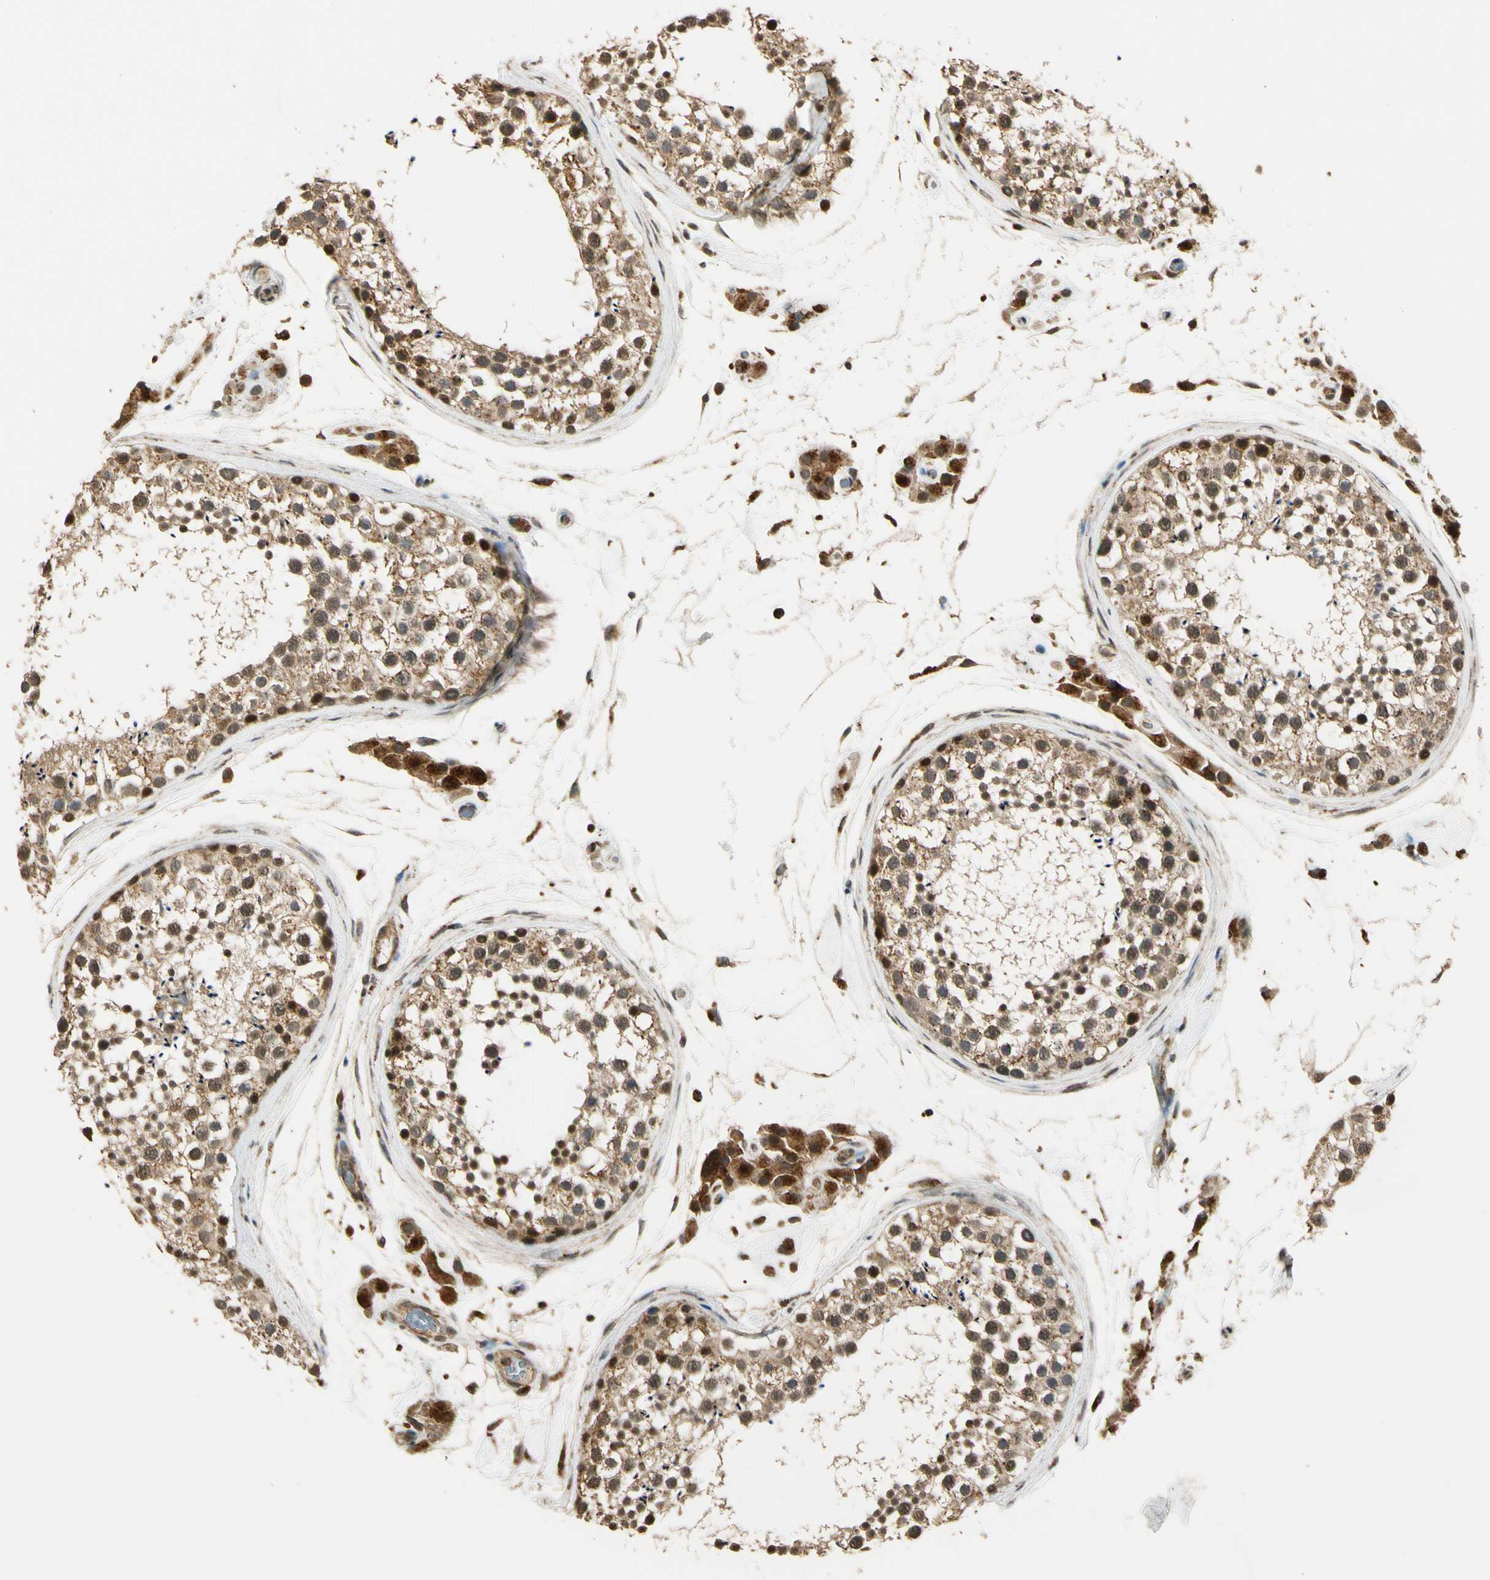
{"staining": {"intensity": "moderate", "quantity": ">75%", "location": "cytoplasmic/membranous,nuclear"}, "tissue": "testis", "cell_type": "Cells in seminiferous ducts", "image_type": "normal", "snomed": [{"axis": "morphology", "description": "Normal tissue, NOS"}, {"axis": "topography", "description": "Testis"}], "caption": "DAB immunohistochemical staining of unremarkable testis demonstrates moderate cytoplasmic/membranous,nuclear protein expression in approximately >75% of cells in seminiferous ducts. Using DAB (3,3'-diaminobenzidine) (brown) and hematoxylin (blue) stains, captured at high magnification using brightfield microscopy.", "gene": "LAMTOR1", "patient": {"sex": "male", "age": 46}}